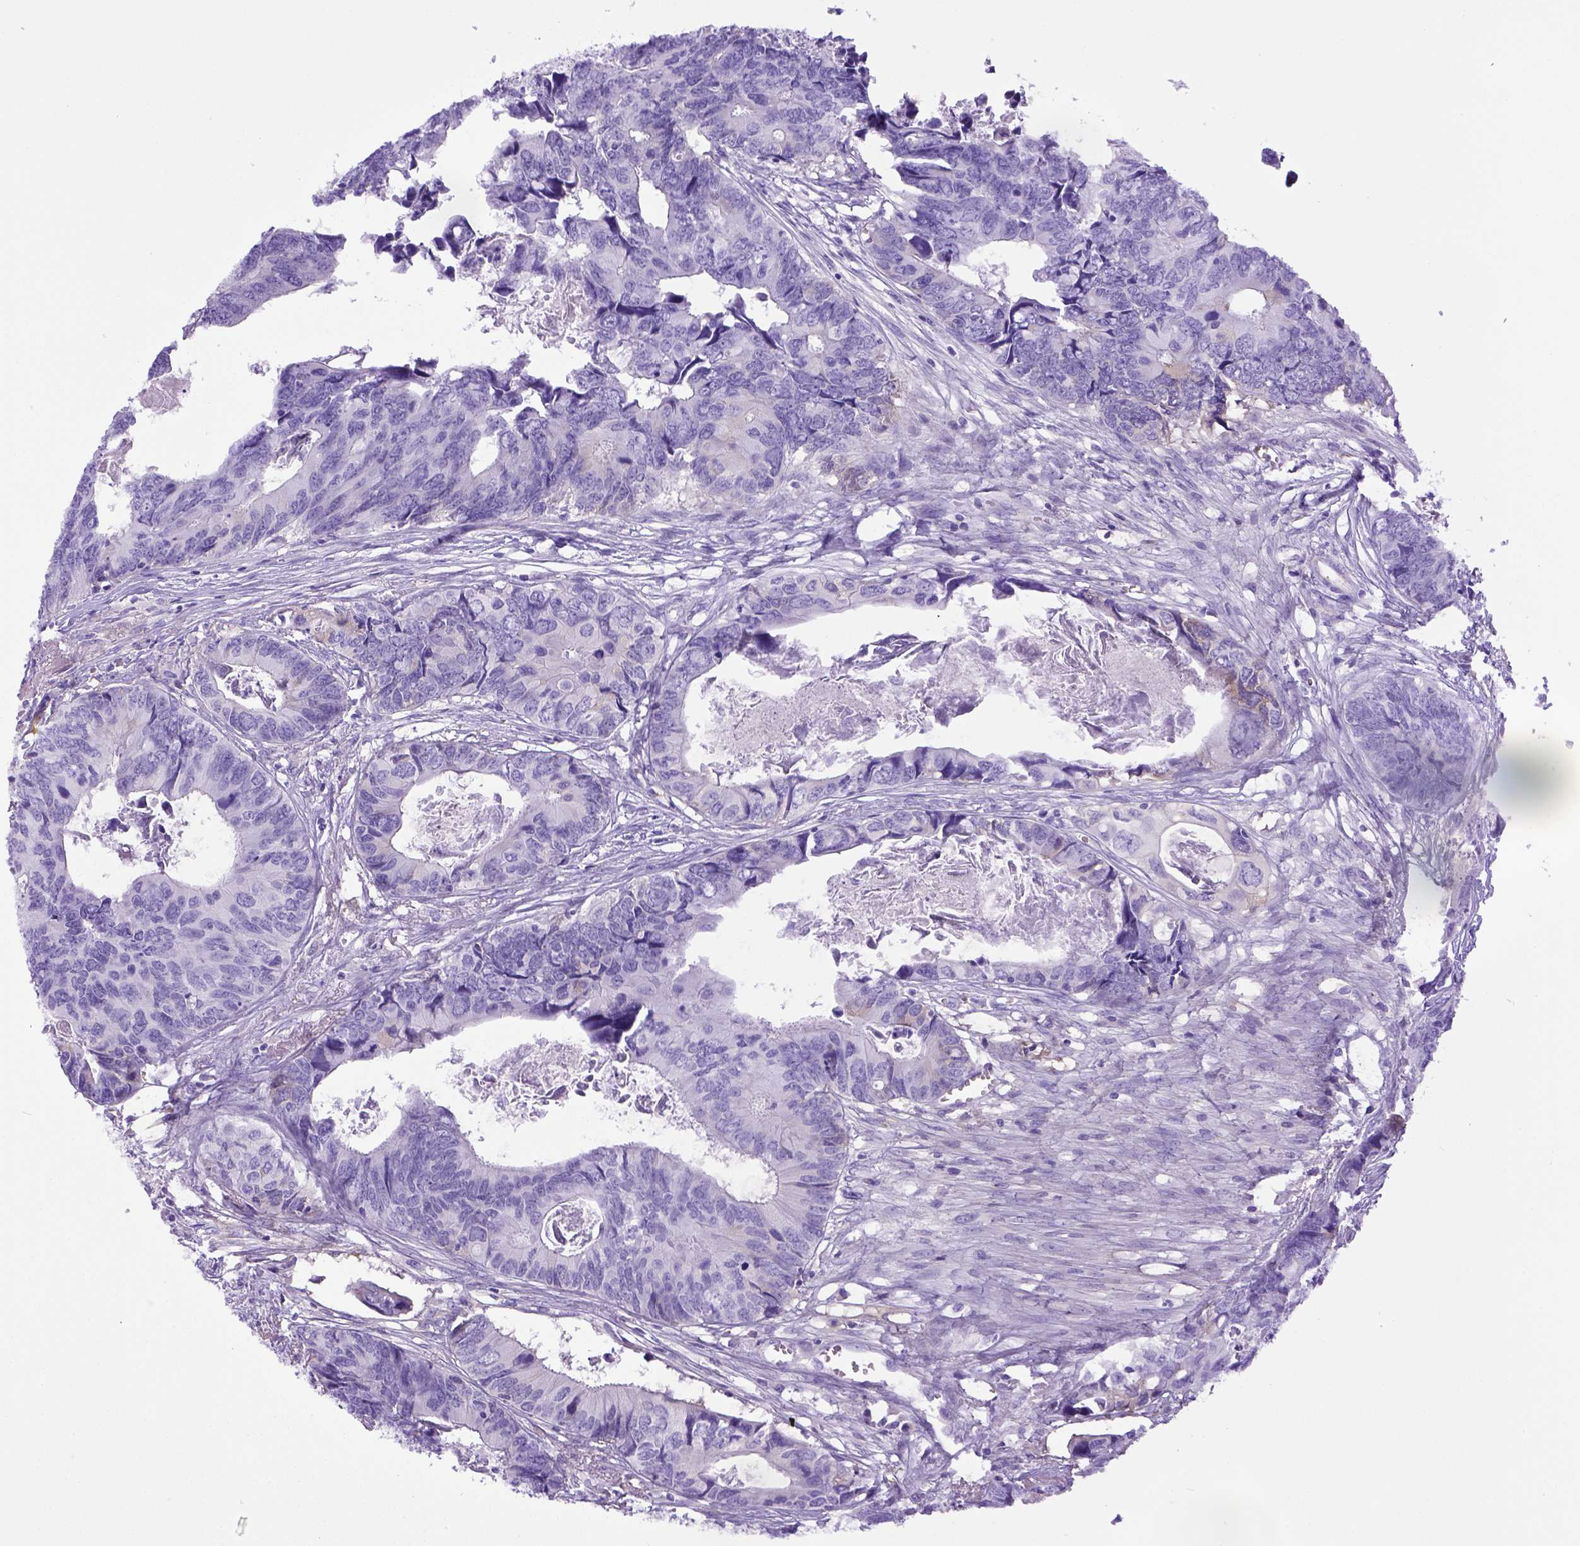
{"staining": {"intensity": "negative", "quantity": "none", "location": "none"}, "tissue": "colorectal cancer", "cell_type": "Tumor cells", "image_type": "cancer", "snomed": [{"axis": "morphology", "description": "Adenocarcinoma, NOS"}, {"axis": "topography", "description": "Colon"}], "caption": "IHC photomicrograph of neoplastic tissue: human colorectal adenocarcinoma stained with DAB displays no significant protein expression in tumor cells.", "gene": "ITIH4", "patient": {"sex": "female", "age": 82}}